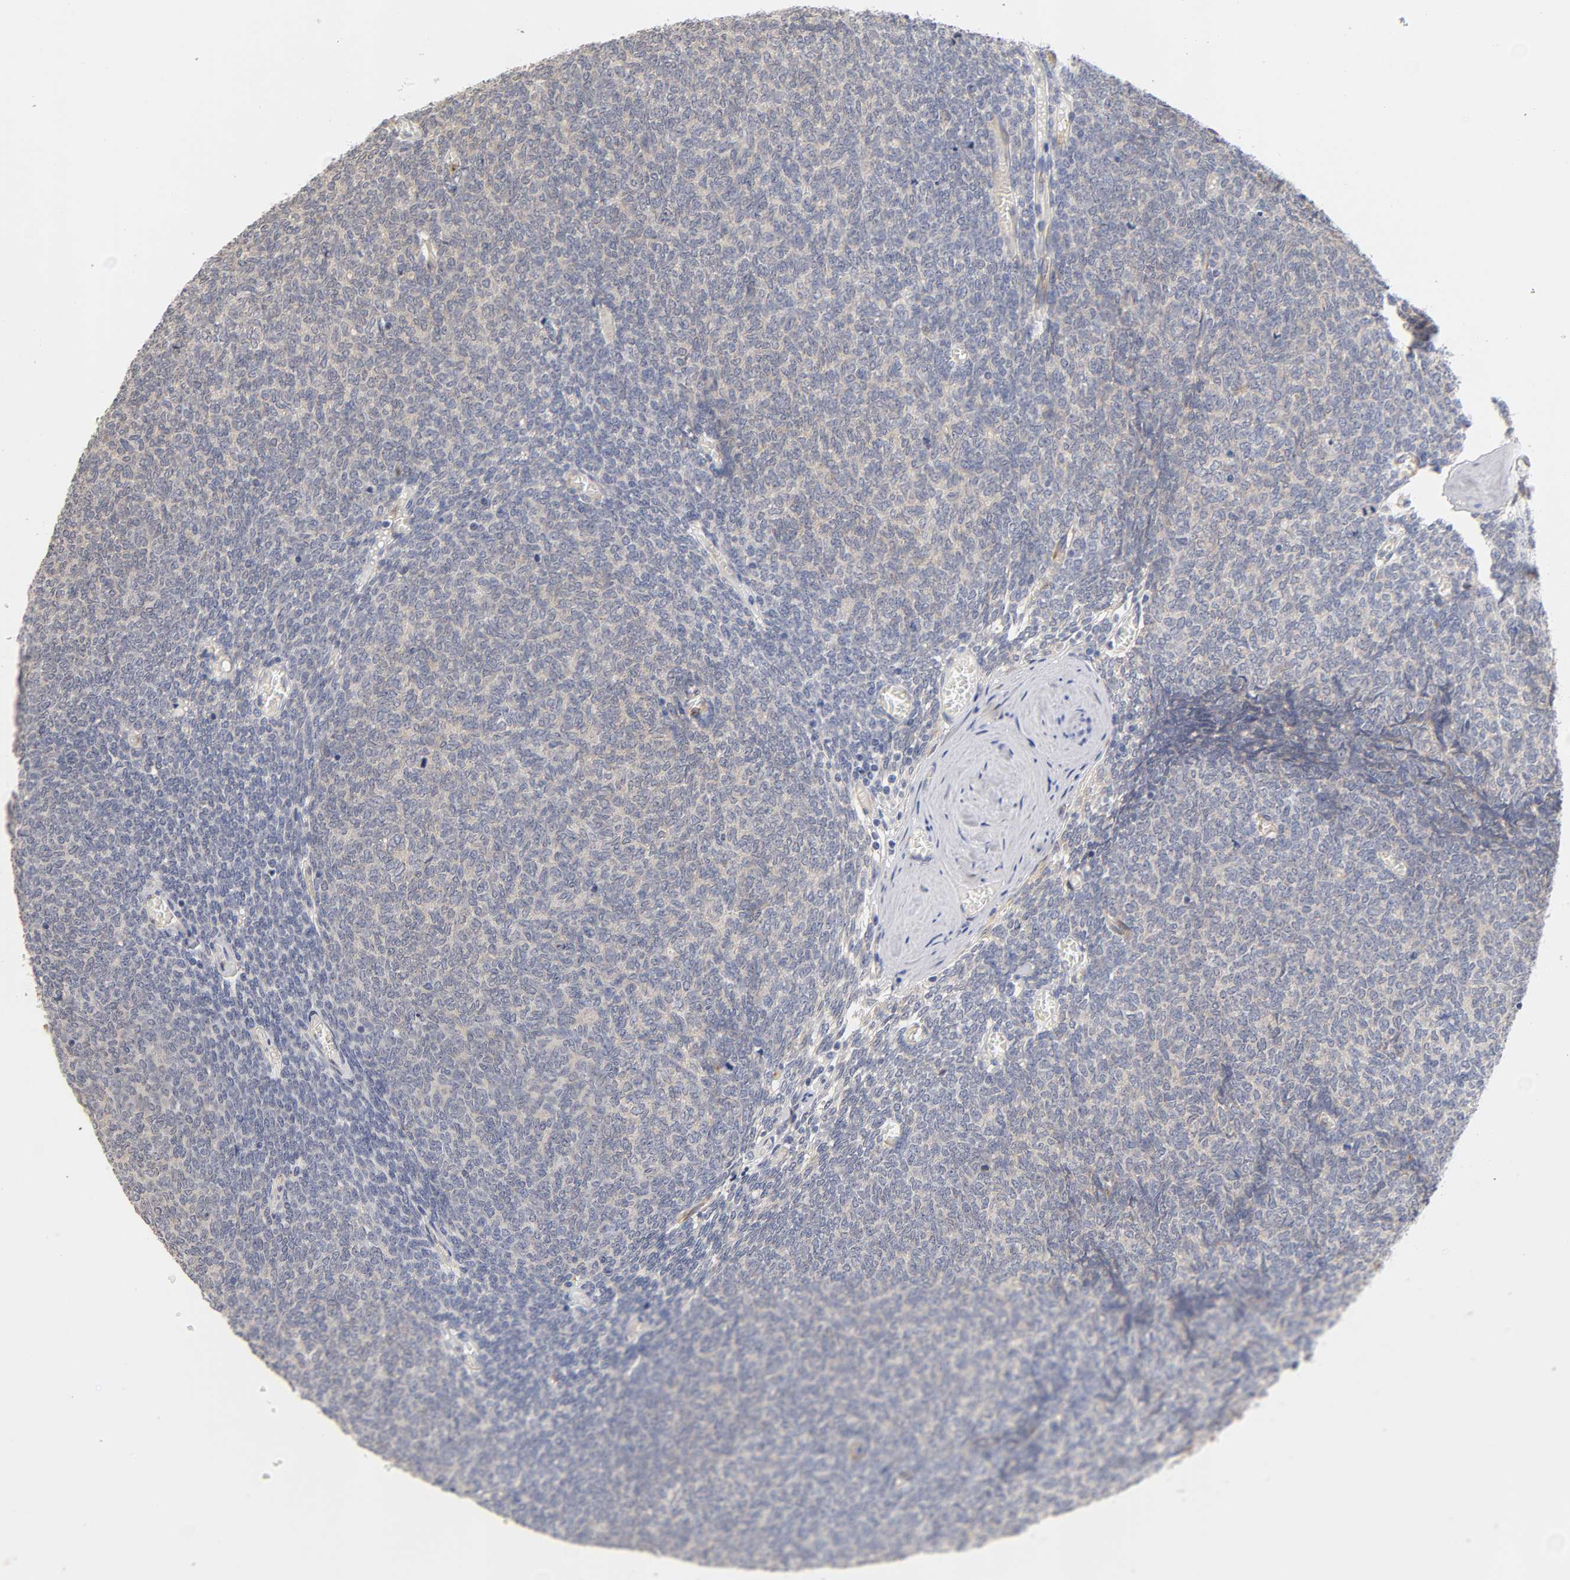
{"staining": {"intensity": "negative", "quantity": "none", "location": "none"}, "tissue": "renal cancer", "cell_type": "Tumor cells", "image_type": "cancer", "snomed": [{"axis": "morphology", "description": "Neoplasm, malignant, NOS"}, {"axis": "topography", "description": "Kidney"}], "caption": "Malignant neoplasm (renal) stained for a protein using IHC exhibits no expression tumor cells.", "gene": "LAMB1", "patient": {"sex": "male", "age": 28}}